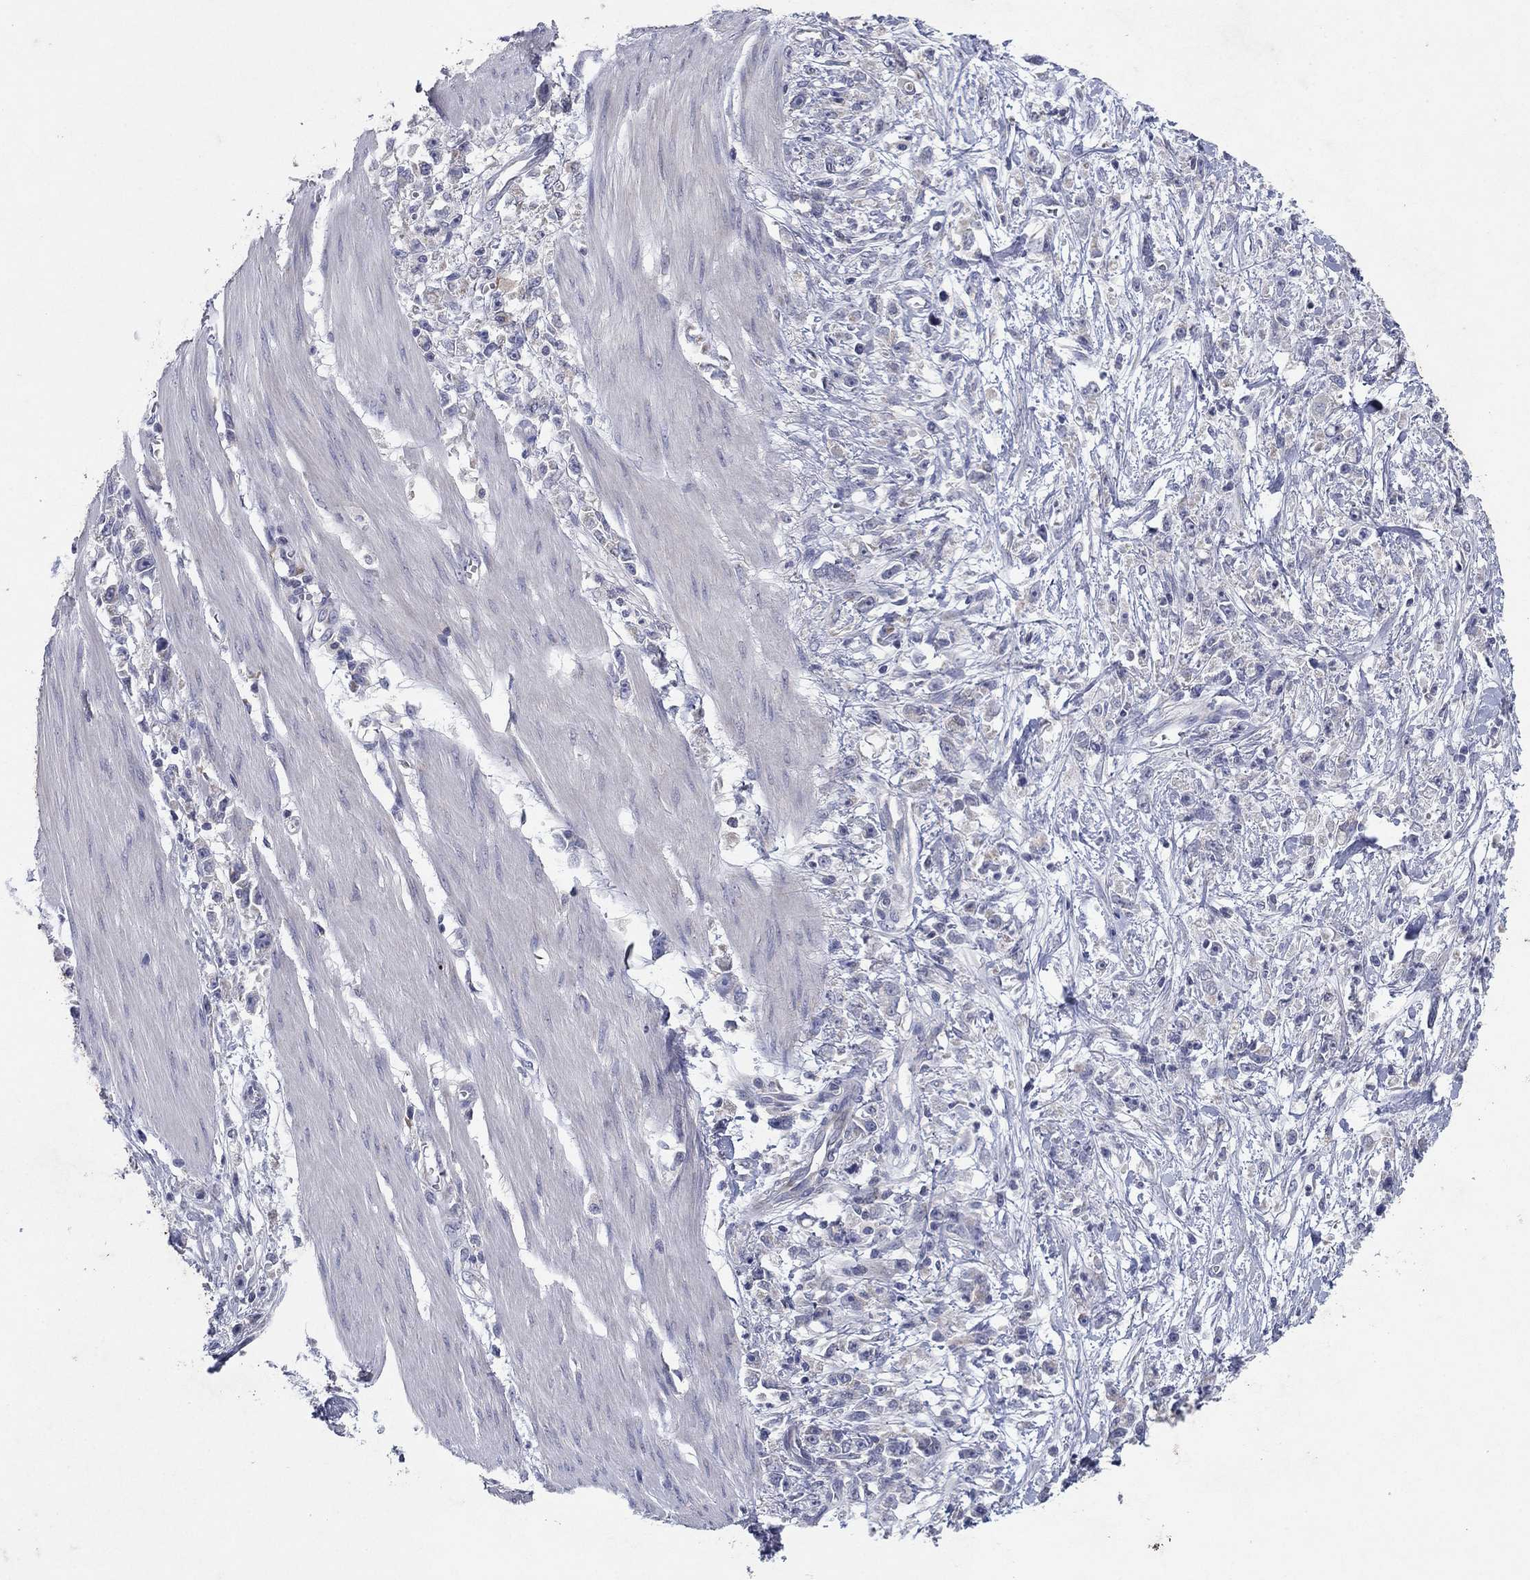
{"staining": {"intensity": "negative", "quantity": "none", "location": "none"}, "tissue": "stomach cancer", "cell_type": "Tumor cells", "image_type": "cancer", "snomed": [{"axis": "morphology", "description": "Adenocarcinoma, NOS"}, {"axis": "topography", "description": "Stomach"}], "caption": "DAB (3,3'-diaminobenzidine) immunohistochemical staining of stomach cancer (adenocarcinoma) shows no significant expression in tumor cells.", "gene": "PTGDS", "patient": {"sex": "female", "age": 59}}